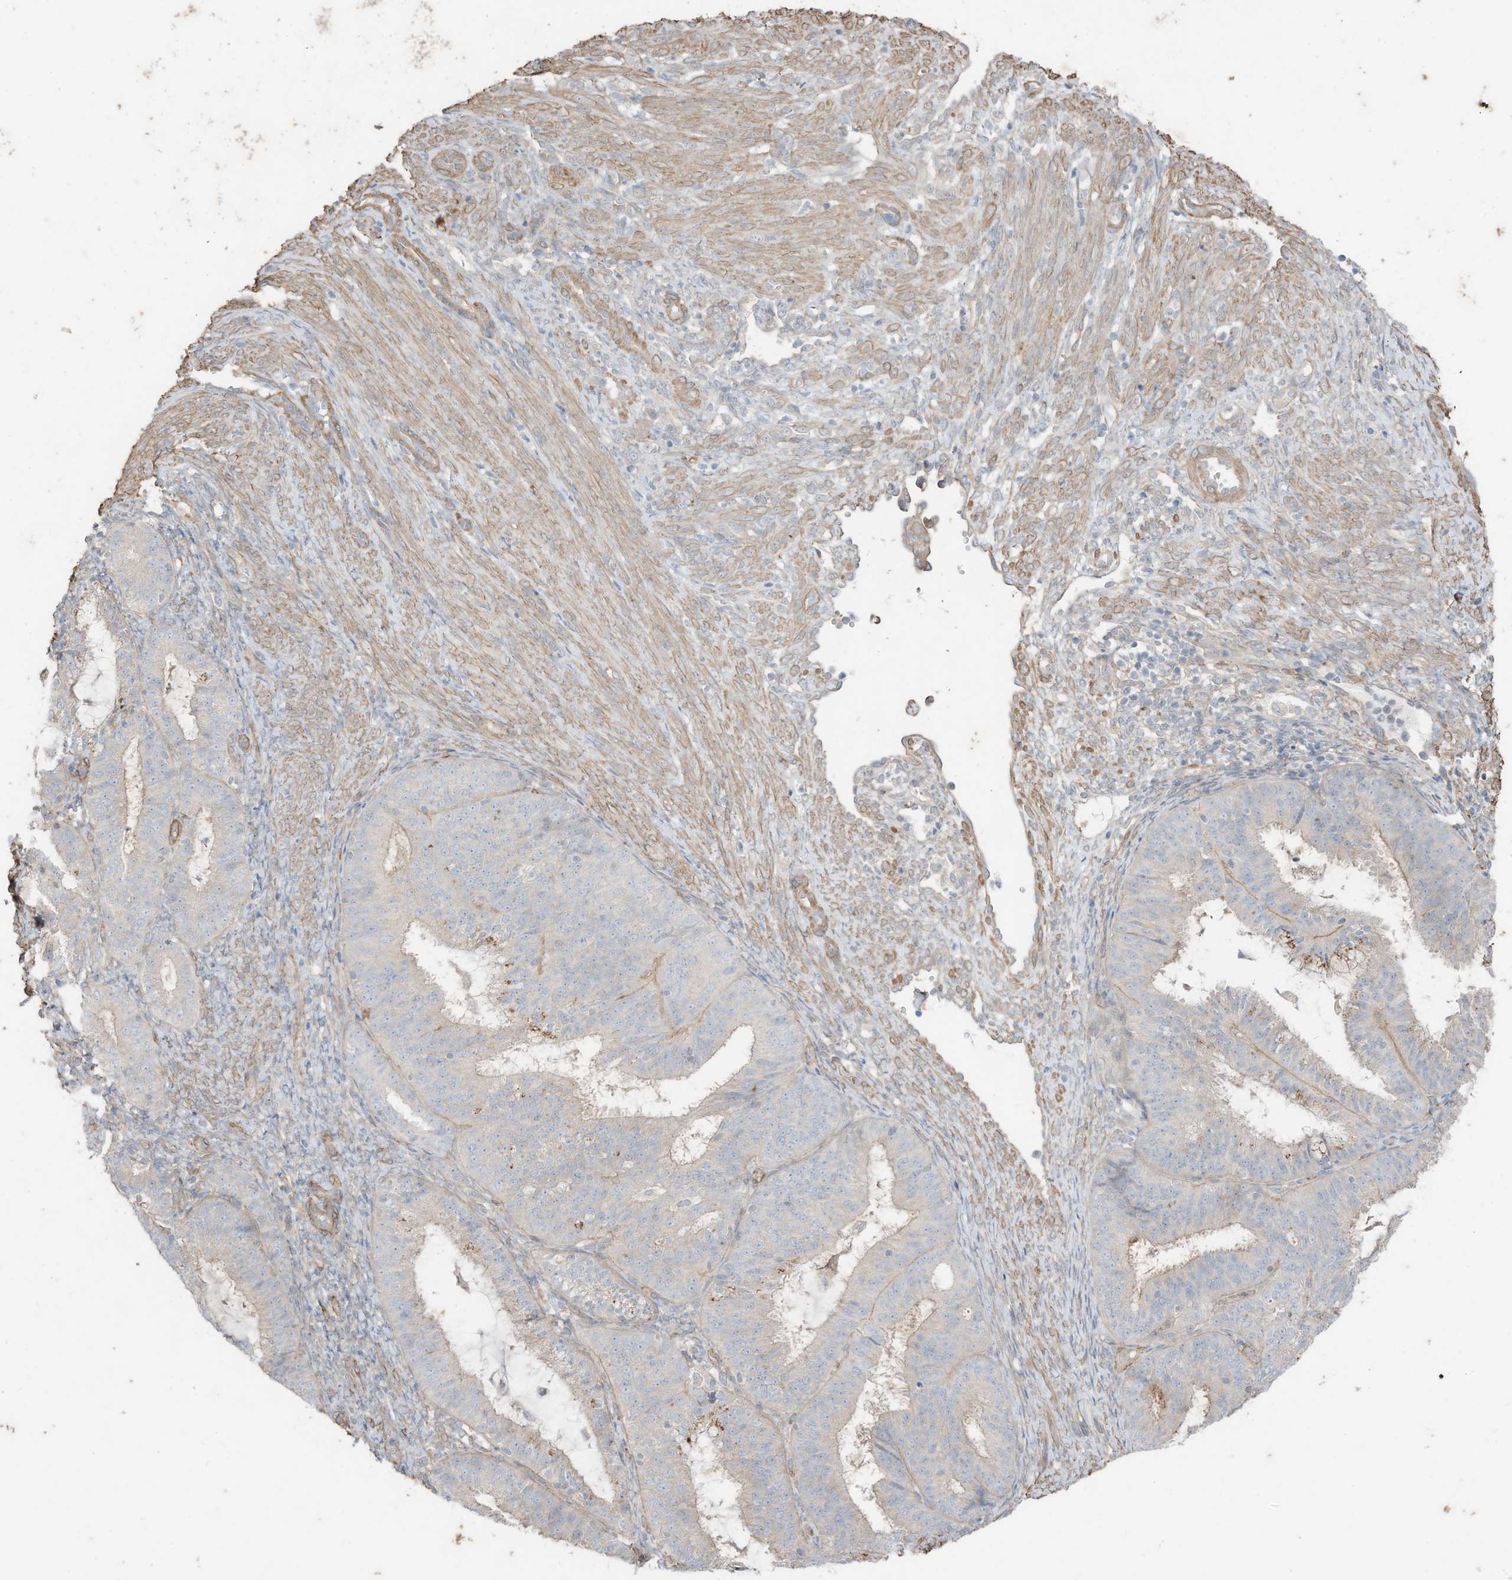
{"staining": {"intensity": "negative", "quantity": "none", "location": "none"}, "tissue": "endometrial cancer", "cell_type": "Tumor cells", "image_type": "cancer", "snomed": [{"axis": "morphology", "description": "Adenocarcinoma, NOS"}, {"axis": "topography", "description": "Endometrium"}], "caption": "A photomicrograph of human endometrial adenocarcinoma is negative for staining in tumor cells. (Brightfield microscopy of DAB immunohistochemistry (IHC) at high magnification).", "gene": "SLC17A7", "patient": {"sex": "female", "age": 51}}